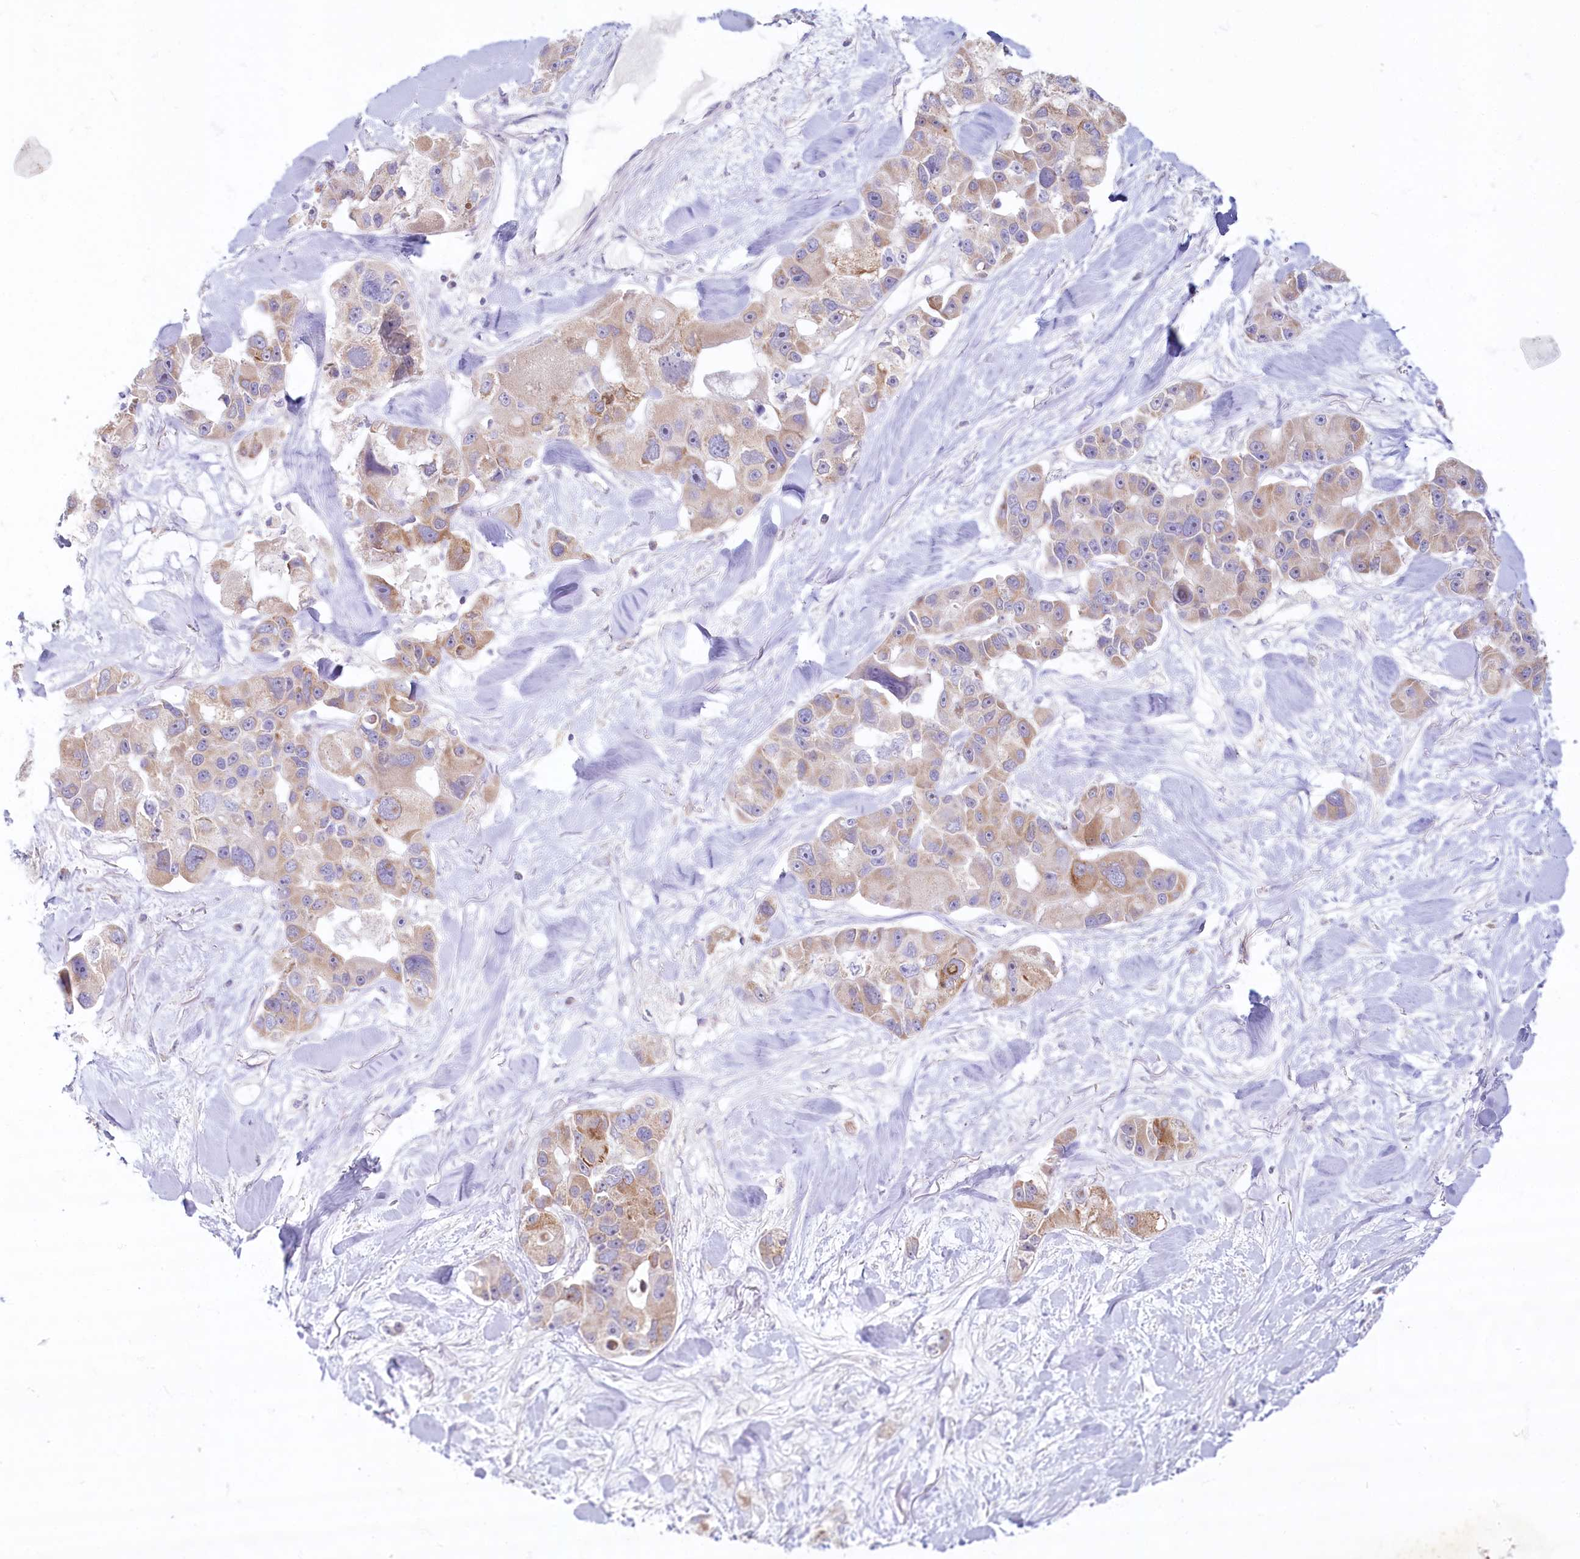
{"staining": {"intensity": "moderate", "quantity": ">75%", "location": "cytoplasmic/membranous"}, "tissue": "lung cancer", "cell_type": "Tumor cells", "image_type": "cancer", "snomed": [{"axis": "morphology", "description": "Adenocarcinoma, NOS"}, {"axis": "topography", "description": "Lung"}], "caption": "Brown immunohistochemical staining in lung cancer exhibits moderate cytoplasmic/membranous positivity in approximately >75% of tumor cells.", "gene": "PSAPL1", "patient": {"sex": "female", "age": 54}}